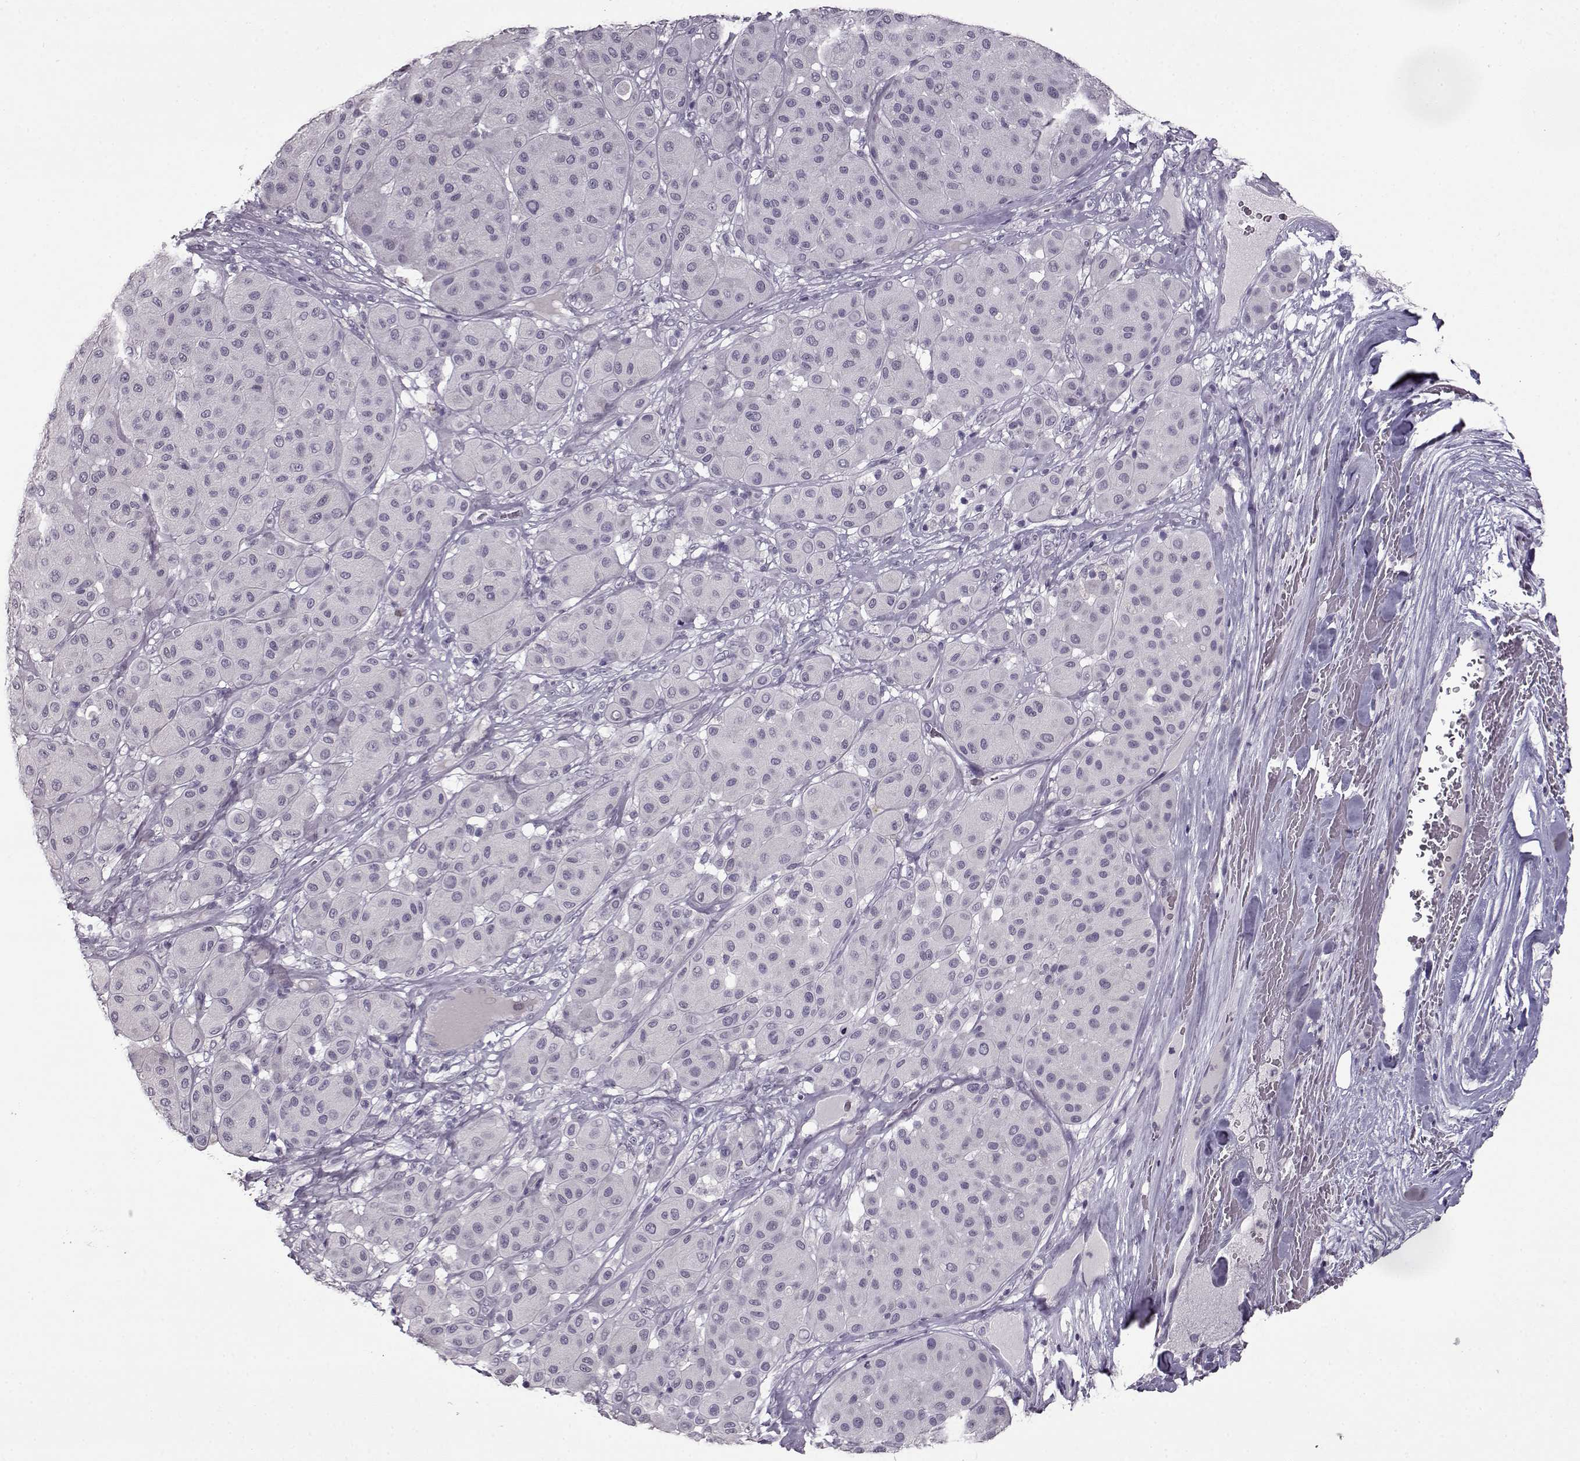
{"staining": {"intensity": "negative", "quantity": "none", "location": "none"}, "tissue": "melanoma", "cell_type": "Tumor cells", "image_type": "cancer", "snomed": [{"axis": "morphology", "description": "Malignant melanoma, Metastatic site"}, {"axis": "topography", "description": "Smooth muscle"}], "caption": "IHC of human melanoma exhibits no positivity in tumor cells. (DAB immunohistochemistry, high magnification).", "gene": "FSHB", "patient": {"sex": "male", "age": 41}}